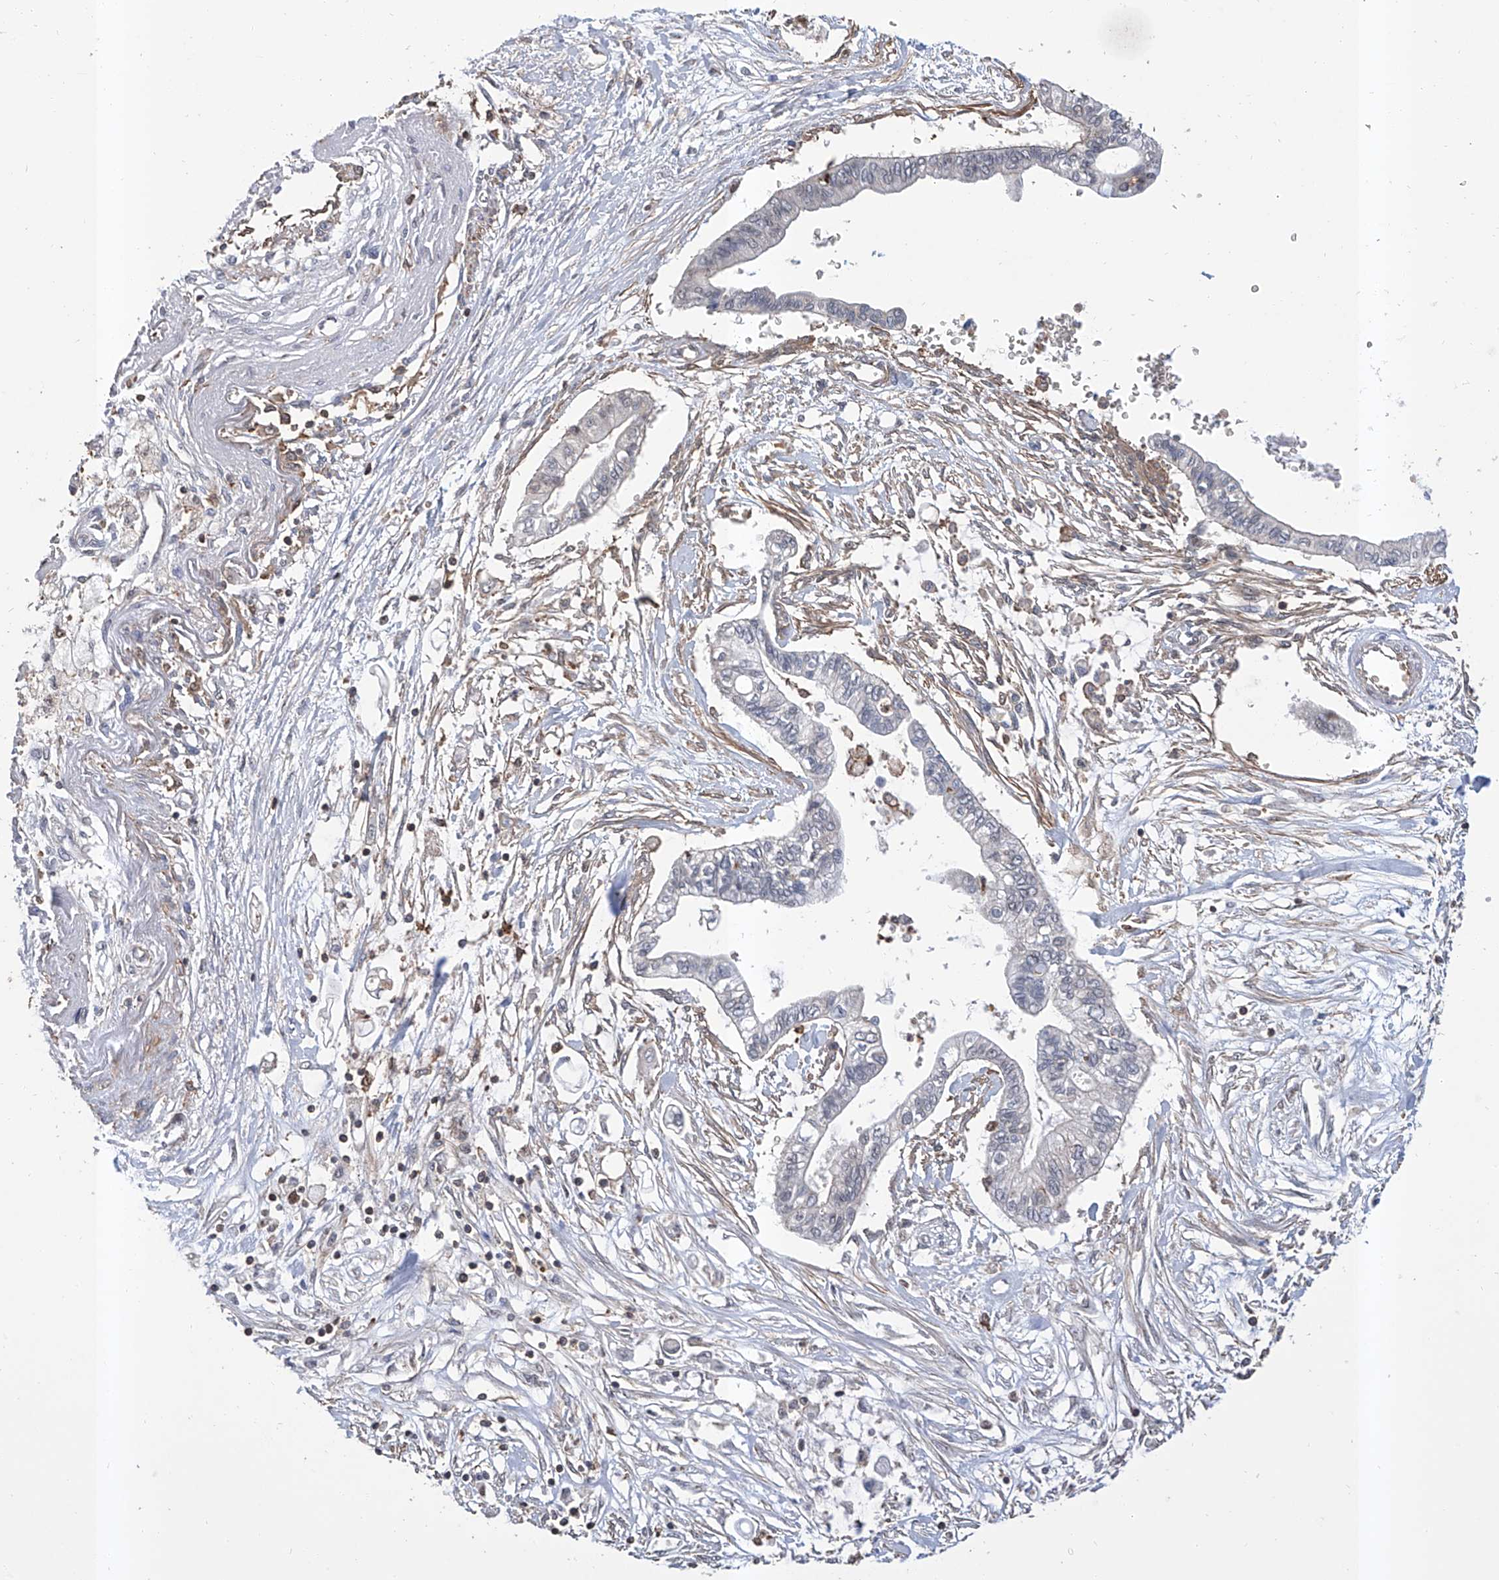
{"staining": {"intensity": "negative", "quantity": "none", "location": "none"}, "tissue": "pancreatic cancer", "cell_type": "Tumor cells", "image_type": "cancer", "snomed": [{"axis": "morphology", "description": "Adenocarcinoma, NOS"}, {"axis": "topography", "description": "Pancreas"}], "caption": "An image of pancreatic cancer stained for a protein reveals no brown staining in tumor cells.", "gene": "GPT", "patient": {"sex": "female", "age": 77}}